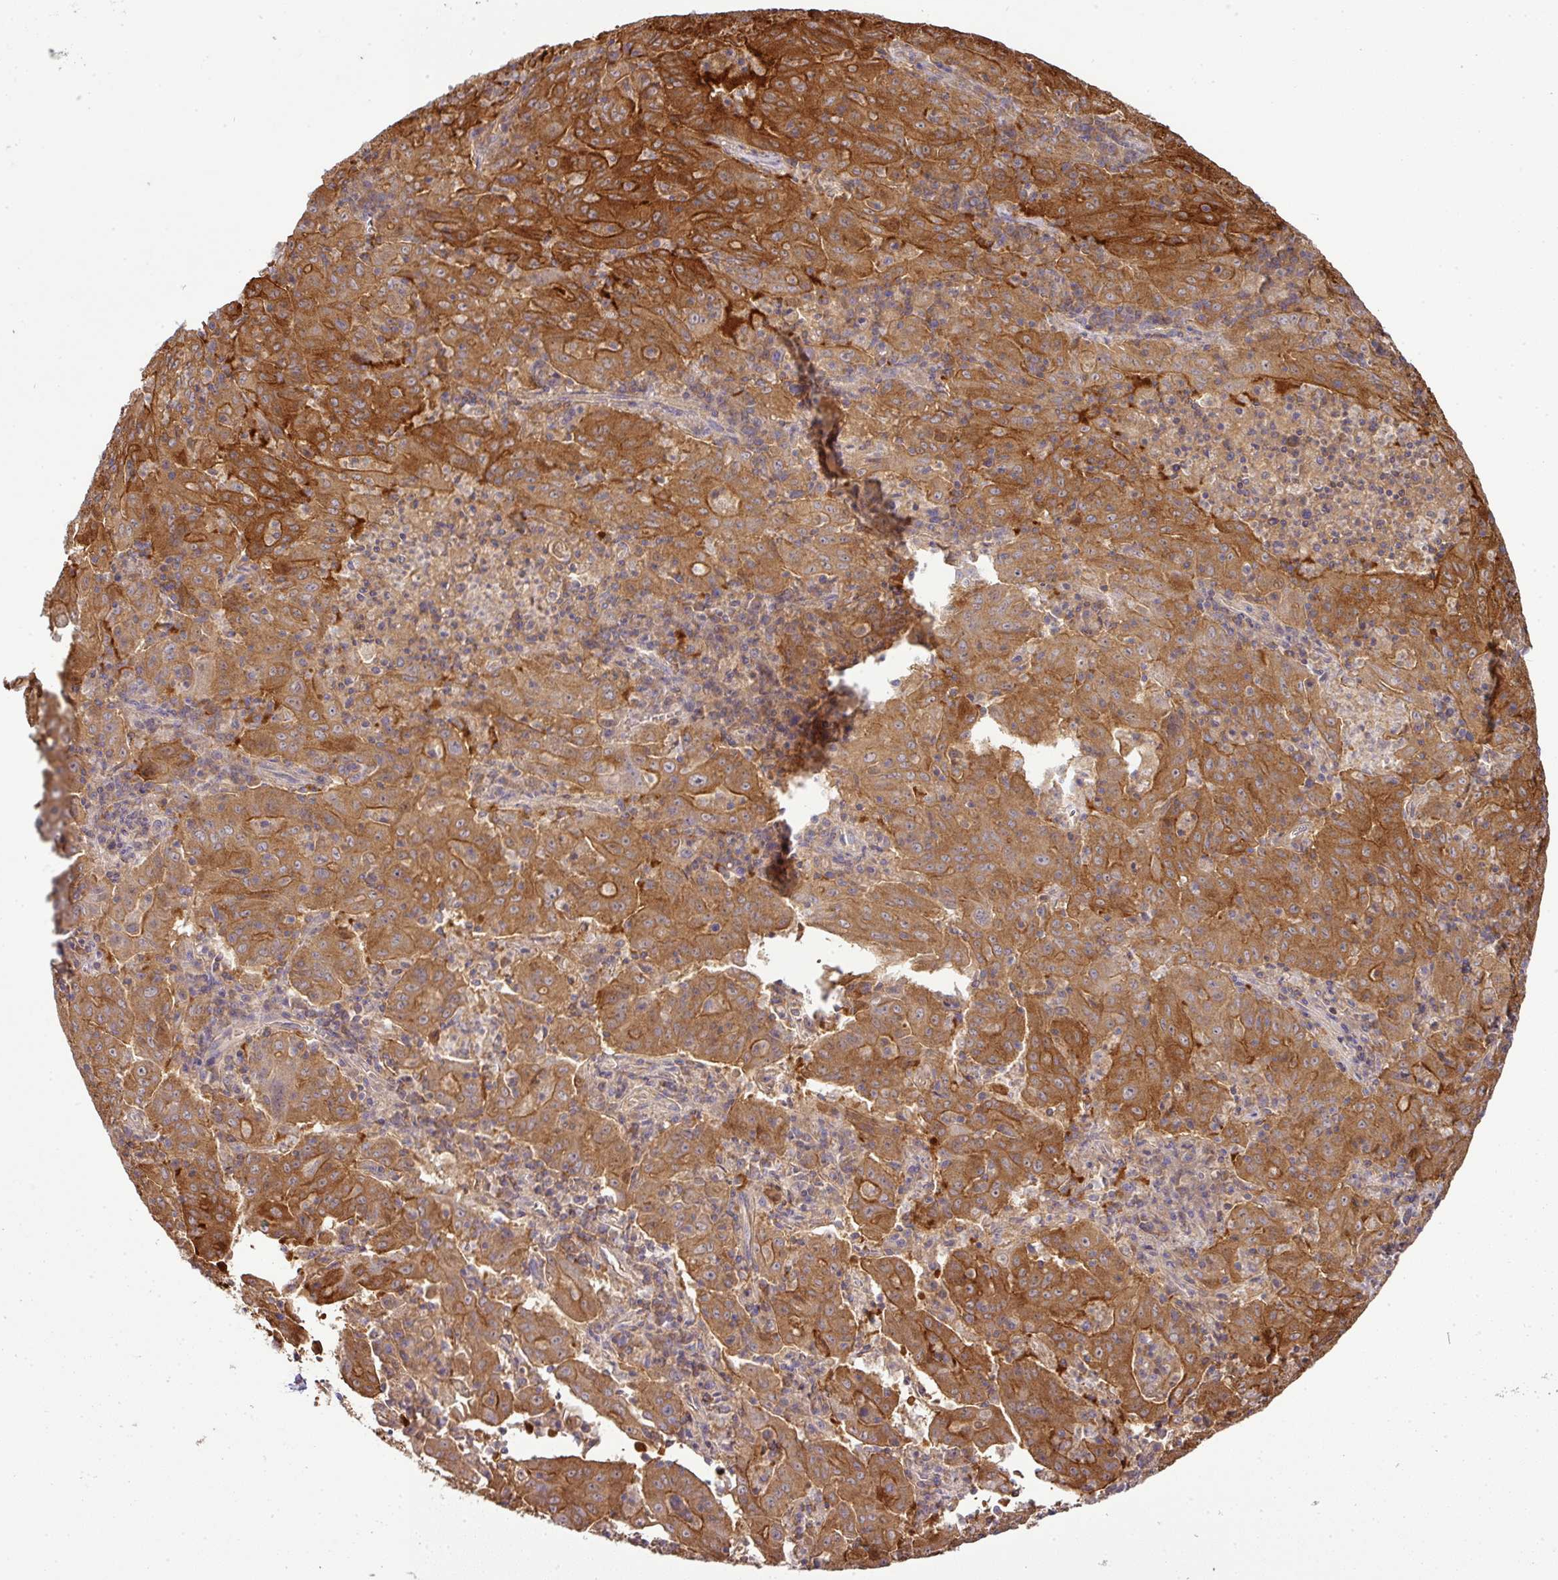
{"staining": {"intensity": "moderate", "quantity": ">75%", "location": "cytoplasmic/membranous"}, "tissue": "pancreatic cancer", "cell_type": "Tumor cells", "image_type": "cancer", "snomed": [{"axis": "morphology", "description": "Adenocarcinoma, NOS"}, {"axis": "topography", "description": "Pancreas"}], "caption": "Adenocarcinoma (pancreatic) tissue demonstrates moderate cytoplasmic/membranous expression in about >75% of tumor cells, visualized by immunohistochemistry.", "gene": "TMEM107", "patient": {"sex": "male", "age": 63}}